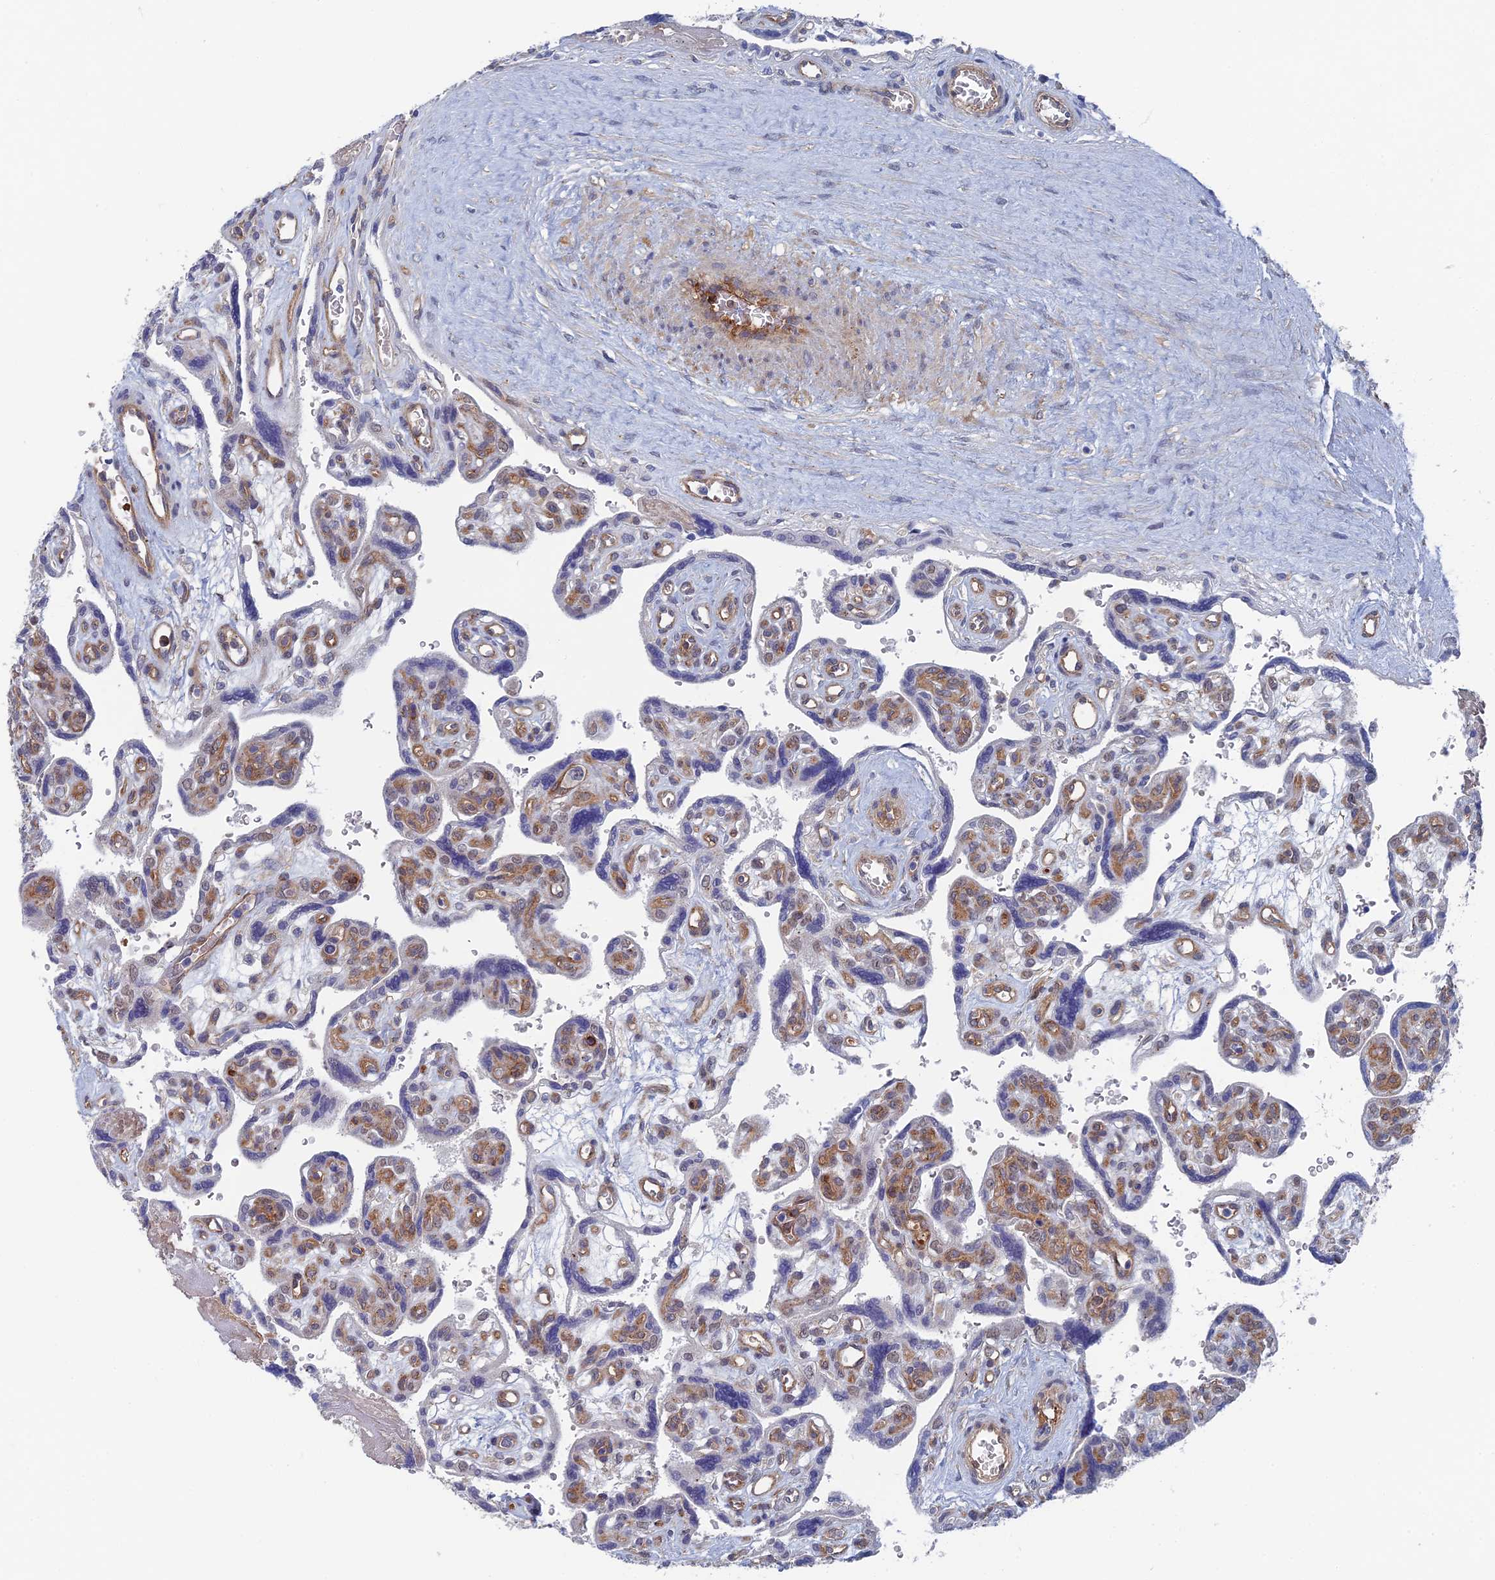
{"staining": {"intensity": "weak", "quantity": "<25%", "location": "nuclear"}, "tissue": "placenta", "cell_type": "Trophoblastic cells", "image_type": "normal", "snomed": [{"axis": "morphology", "description": "Normal tissue, NOS"}, {"axis": "topography", "description": "Placenta"}], "caption": "Image shows no protein expression in trophoblastic cells of normal placenta. (DAB immunohistochemistry, high magnification).", "gene": "ARAP3", "patient": {"sex": "female", "age": 39}}